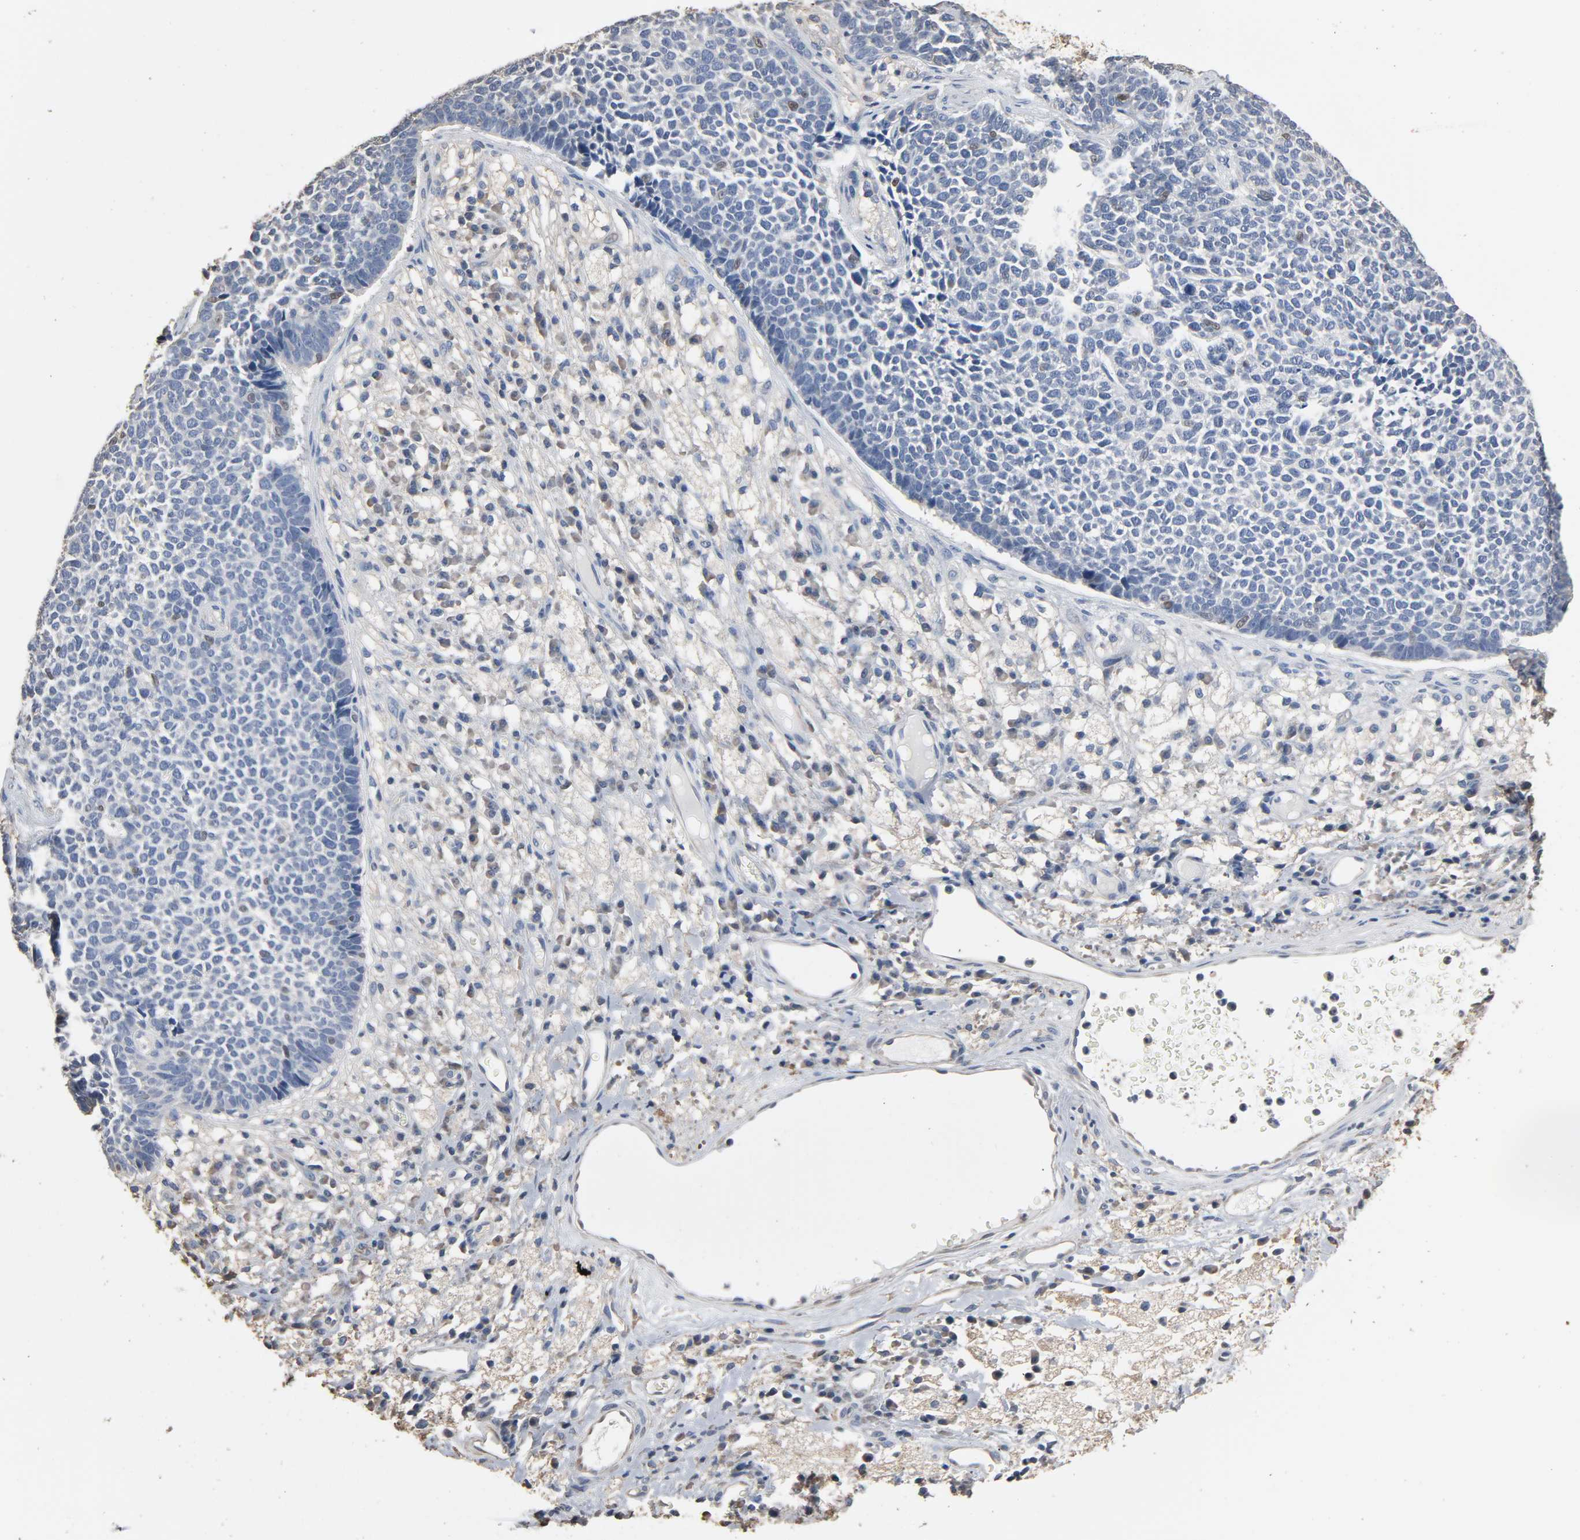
{"staining": {"intensity": "moderate", "quantity": "<25%", "location": "nuclear"}, "tissue": "skin cancer", "cell_type": "Tumor cells", "image_type": "cancer", "snomed": [{"axis": "morphology", "description": "Basal cell carcinoma"}, {"axis": "topography", "description": "Skin"}], "caption": "A histopathology image of human skin cancer stained for a protein shows moderate nuclear brown staining in tumor cells.", "gene": "SOX6", "patient": {"sex": "female", "age": 84}}